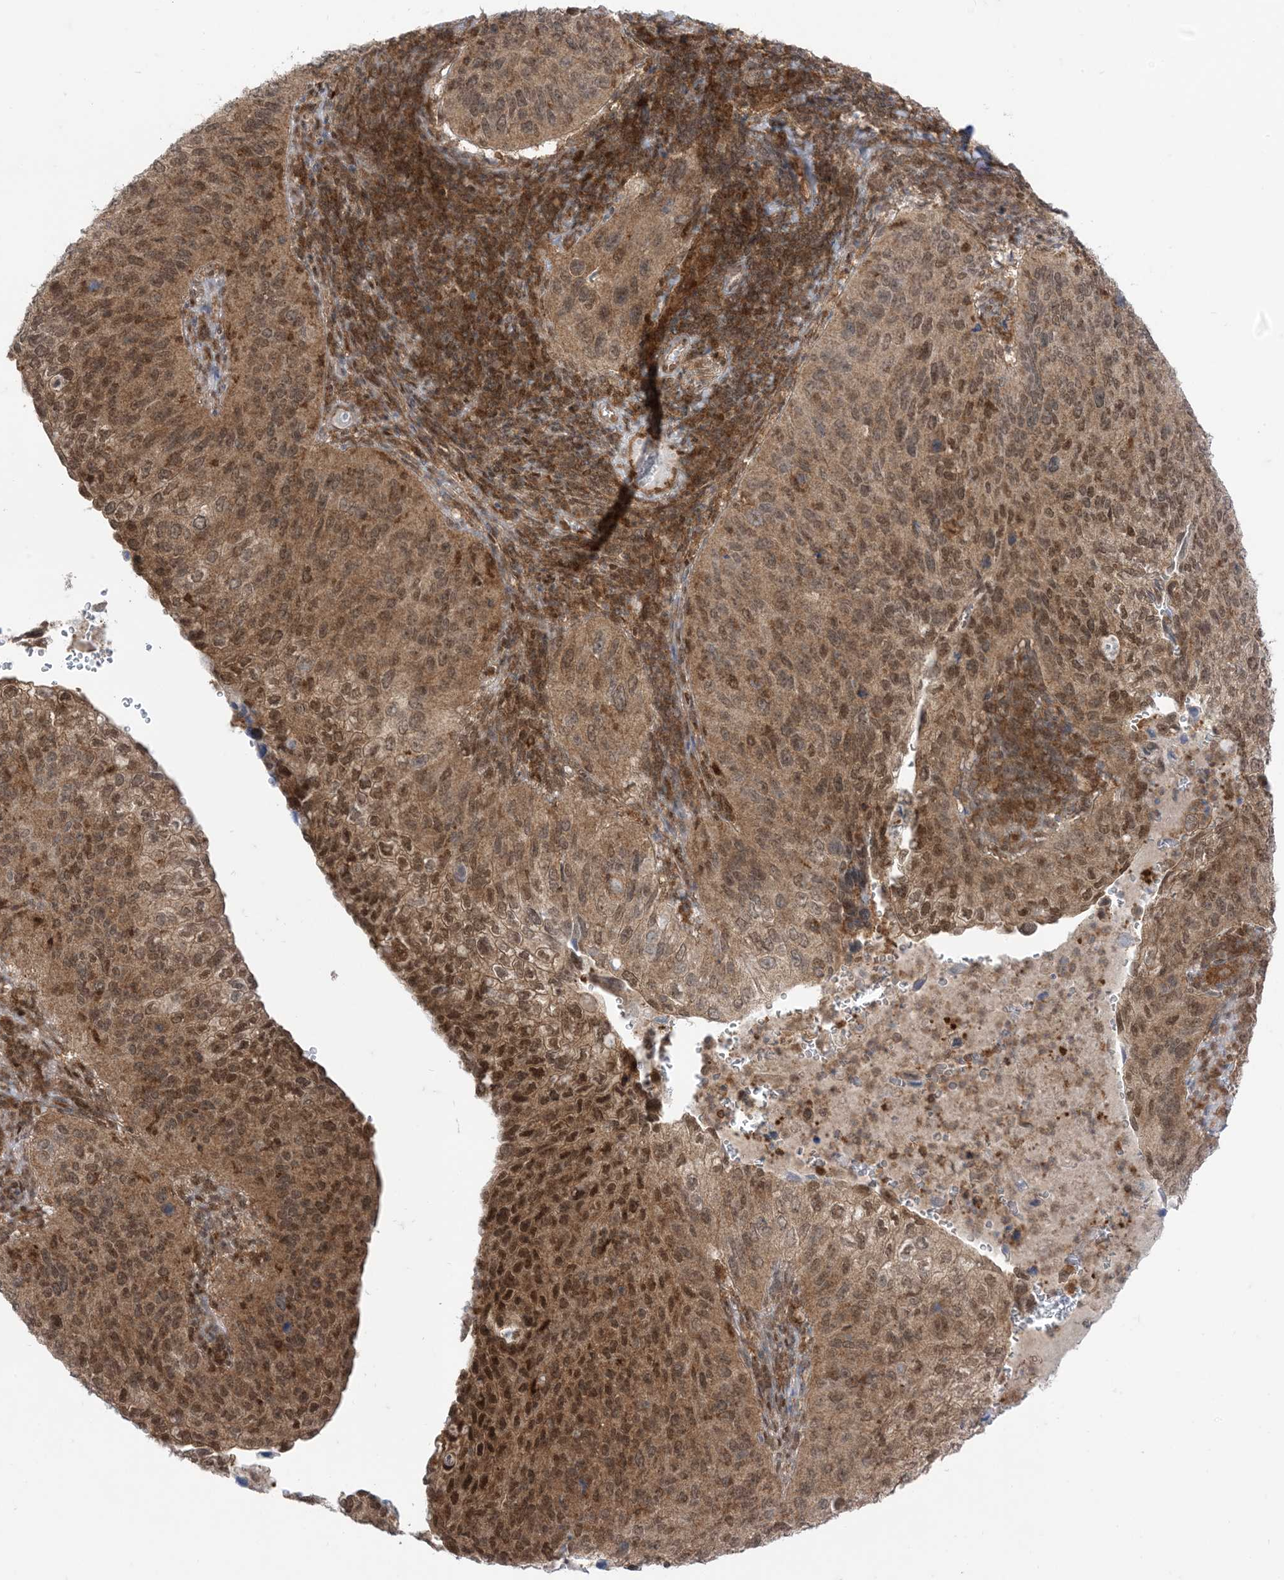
{"staining": {"intensity": "moderate", "quantity": ">75%", "location": "cytoplasmic/membranous,nuclear"}, "tissue": "cervical cancer", "cell_type": "Tumor cells", "image_type": "cancer", "snomed": [{"axis": "morphology", "description": "Squamous cell carcinoma, NOS"}, {"axis": "topography", "description": "Cervix"}], "caption": "Cervical cancer (squamous cell carcinoma) stained with a brown dye shows moderate cytoplasmic/membranous and nuclear positive positivity in approximately >75% of tumor cells.", "gene": "PTPA", "patient": {"sex": "female", "age": 38}}